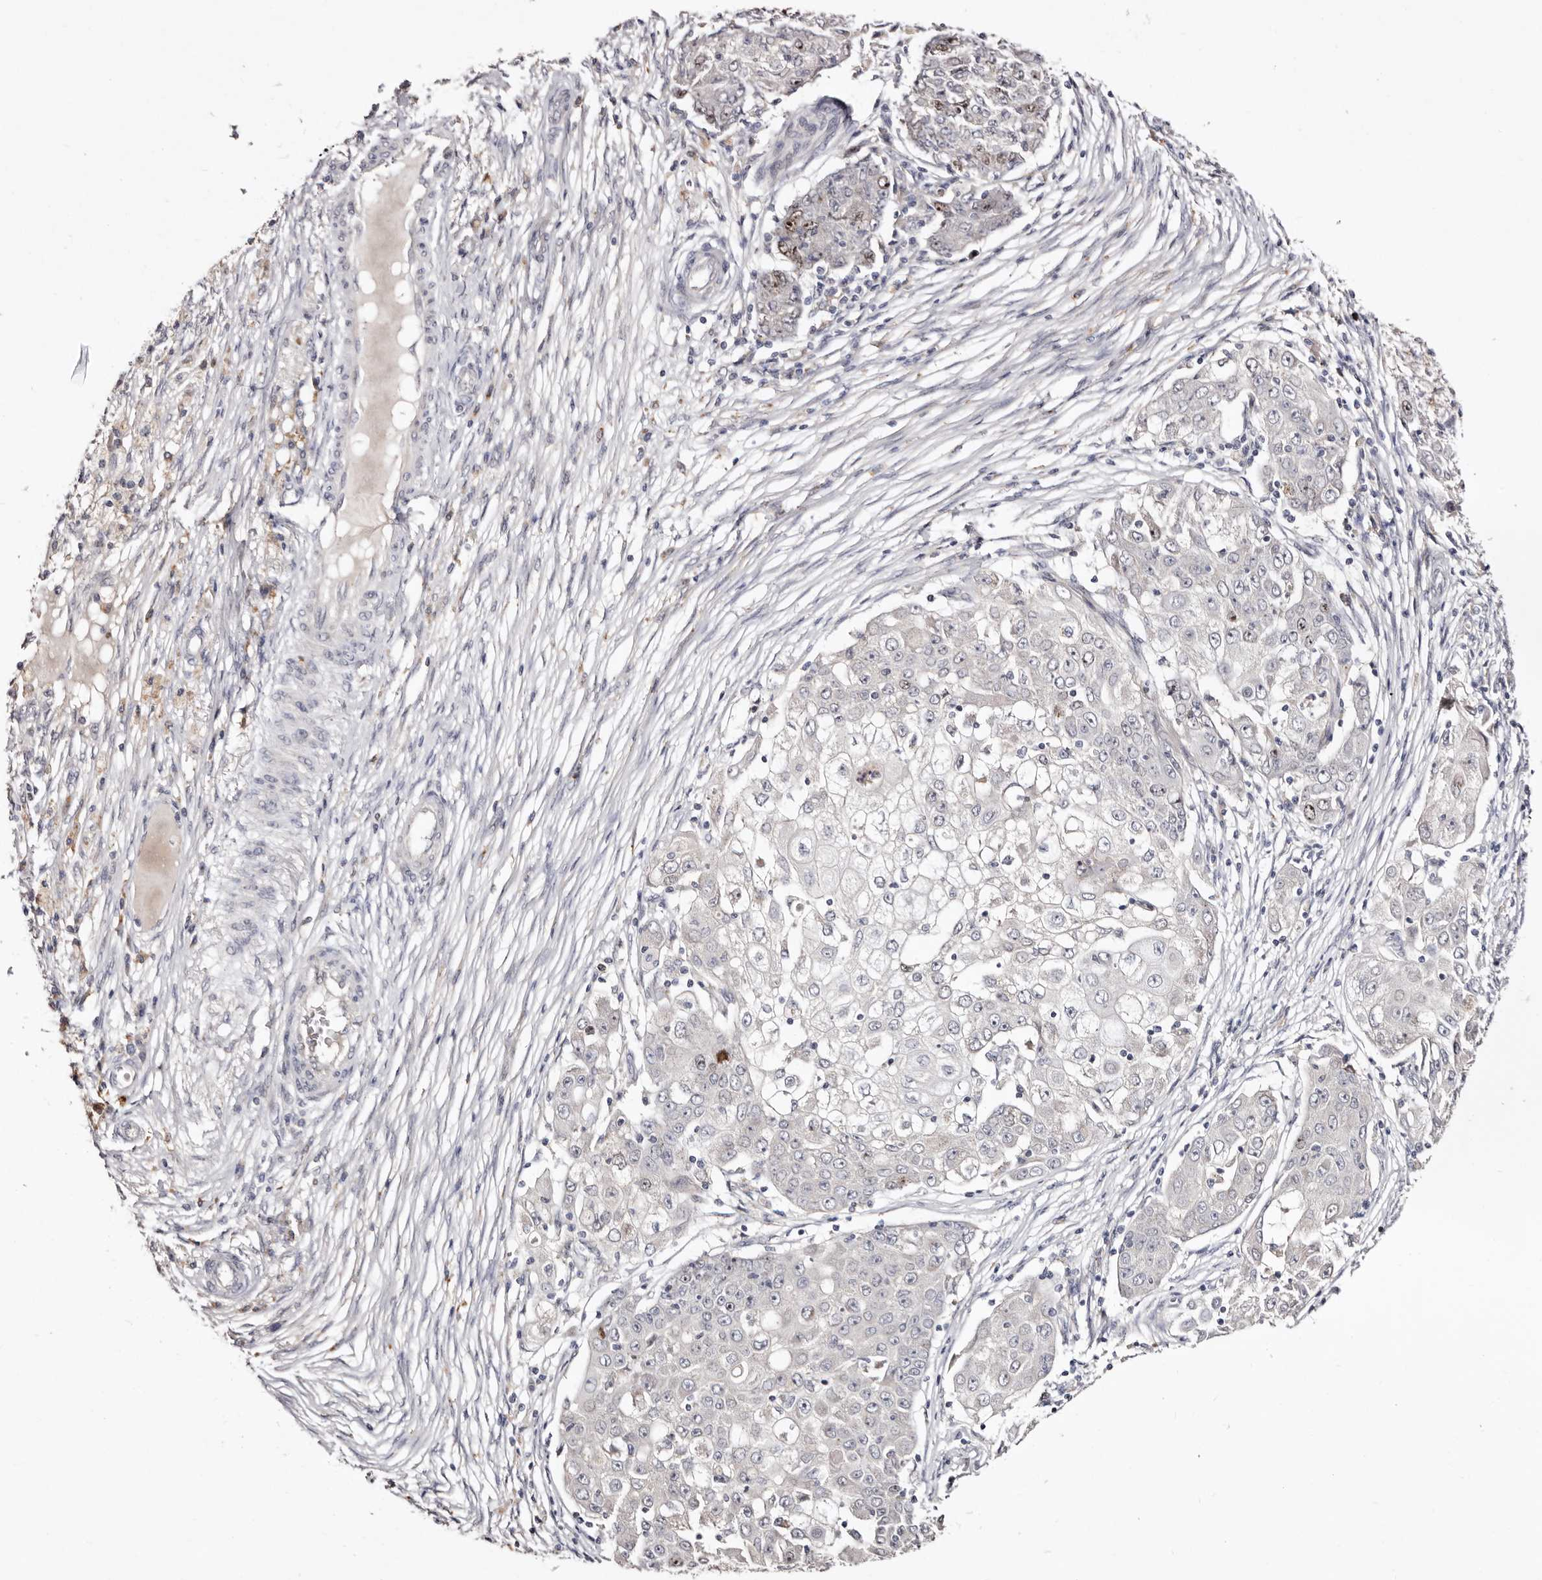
{"staining": {"intensity": "weak", "quantity": "<25%", "location": "nuclear"}, "tissue": "ovarian cancer", "cell_type": "Tumor cells", "image_type": "cancer", "snomed": [{"axis": "morphology", "description": "Carcinoma, endometroid"}, {"axis": "topography", "description": "Ovary"}], "caption": "Tumor cells are negative for brown protein staining in ovarian cancer (endometroid carcinoma). The staining was performed using DAB (3,3'-diaminobenzidine) to visualize the protein expression in brown, while the nuclei were stained in blue with hematoxylin (Magnification: 20x).", "gene": "CDCA8", "patient": {"sex": "female", "age": 42}}